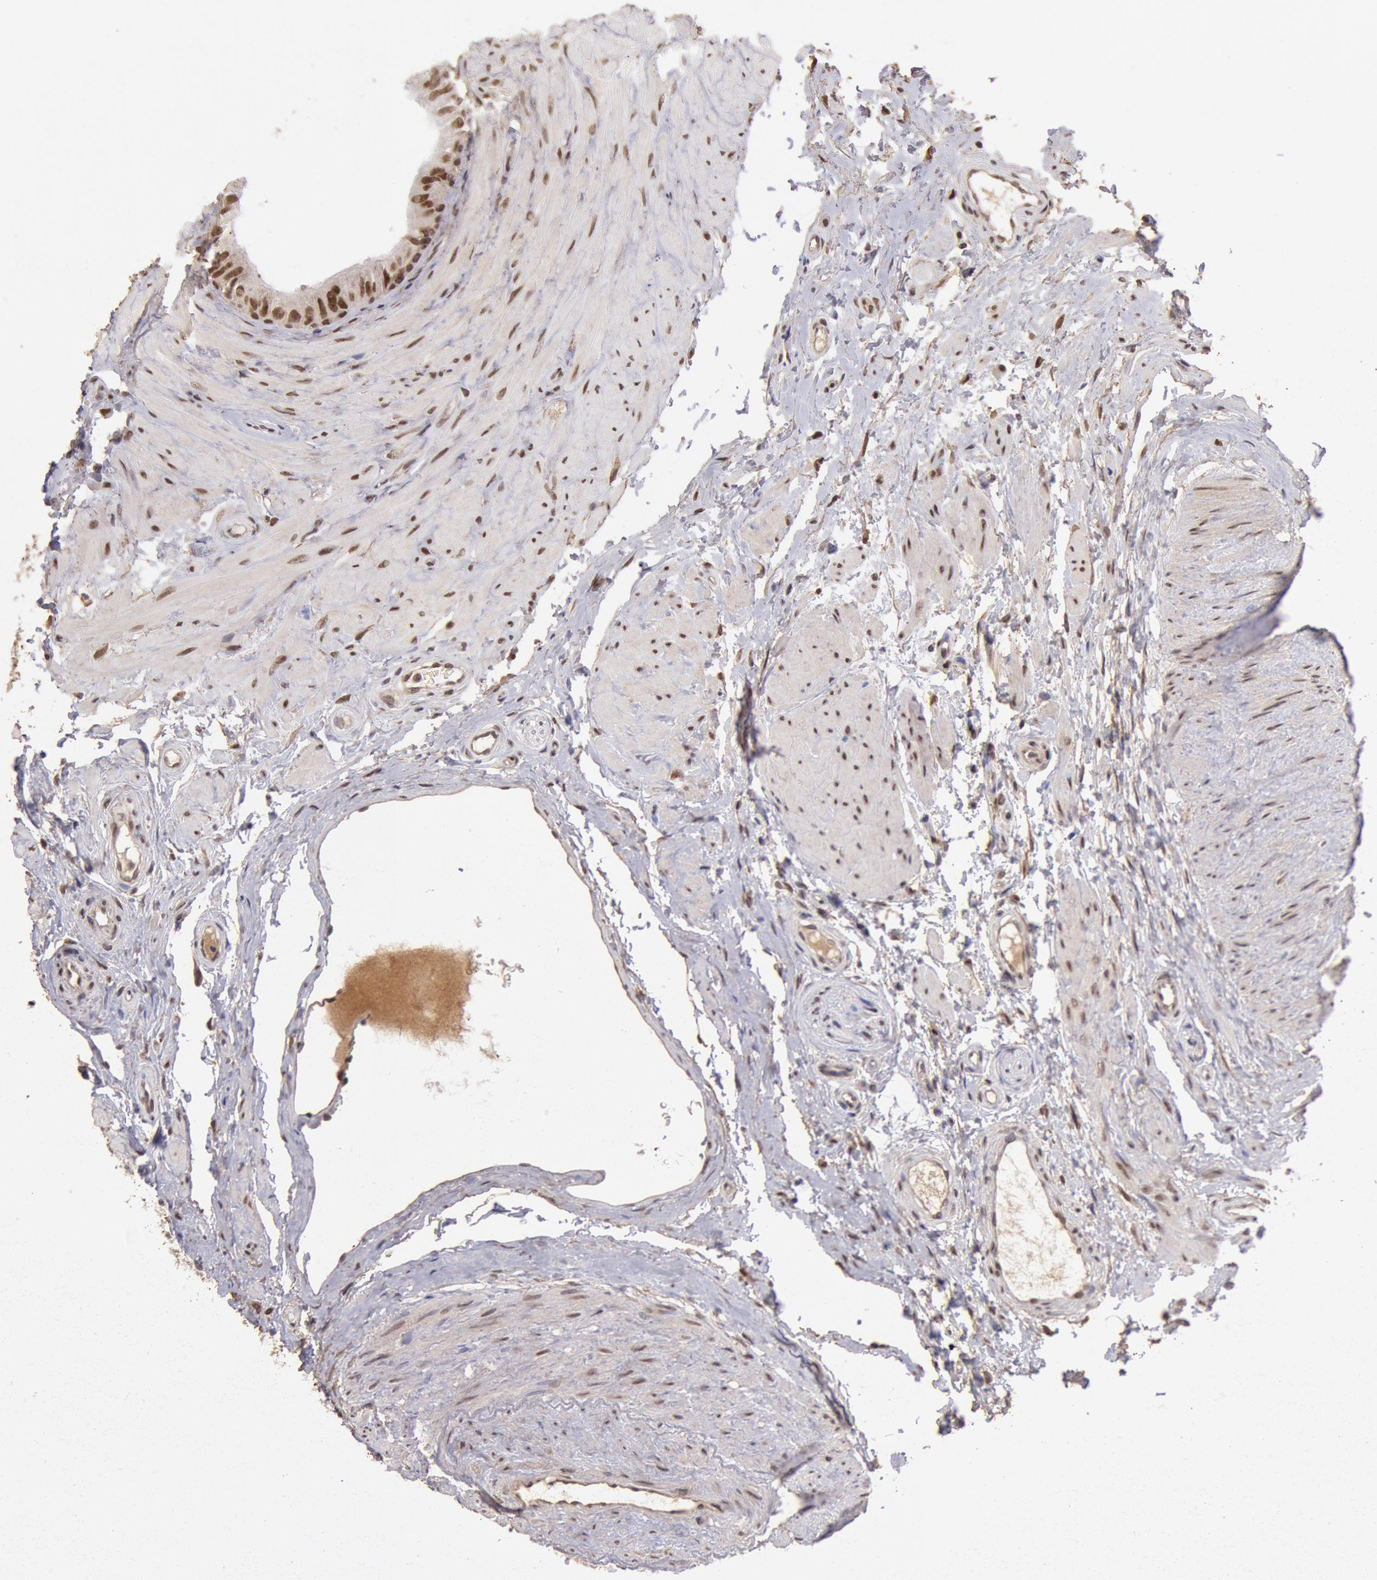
{"staining": {"intensity": "strong", "quantity": ">75%", "location": "nuclear"}, "tissue": "epididymis", "cell_type": "Glandular cells", "image_type": "normal", "snomed": [{"axis": "morphology", "description": "Normal tissue, NOS"}, {"axis": "topography", "description": "Epididymis"}], "caption": "Epididymis stained with immunohistochemistry shows strong nuclear expression in about >75% of glandular cells. The staining was performed using DAB to visualize the protein expression in brown, while the nuclei were stained in blue with hematoxylin (Magnification: 20x).", "gene": "CDKN2B", "patient": {"sex": "male", "age": 68}}